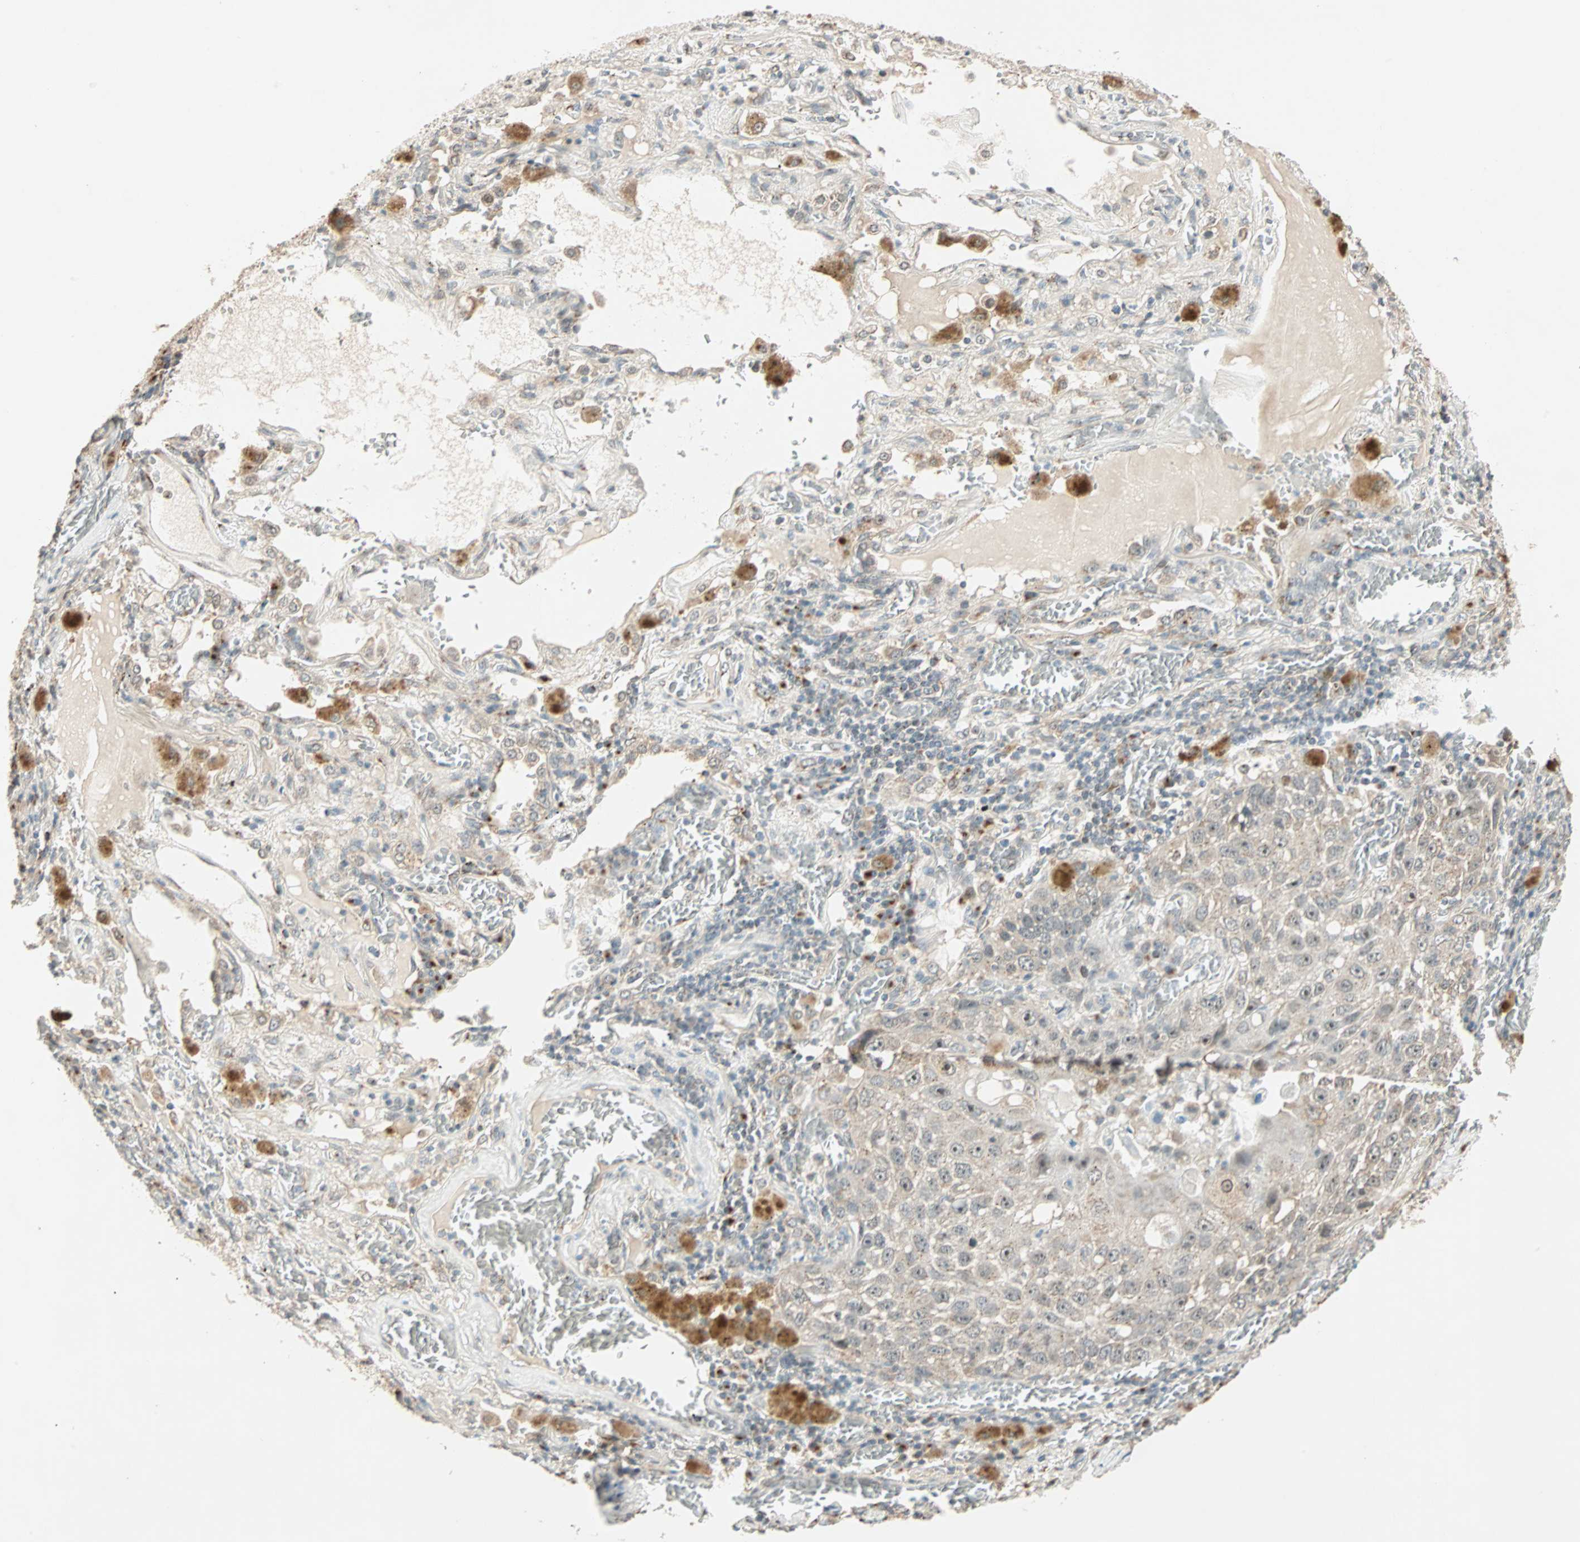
{"staining": {"intensity": "weak", "quantity": "<25%", "location": "cytoplasmic/membranous"}, "tissue": "lung cancer", "cell_type": "Tumor cells", "image_type": "cancer", "snomed": [{"axis": "morphology", "description": "Squamous cell carcinoma, NOS"}, {"axis": "topography", "description": "Lung"}], "caption": "IHC image of neoplastic tissue: lung cancer stained with DAB demonstrates no significant protein expression in tumor cells. The staining is performed using DAB brown chromogen with nuclei counter-stained in using hematoxylin.", "gene": "PRDM2", "patient": {"sex": "male", "age": 57}}